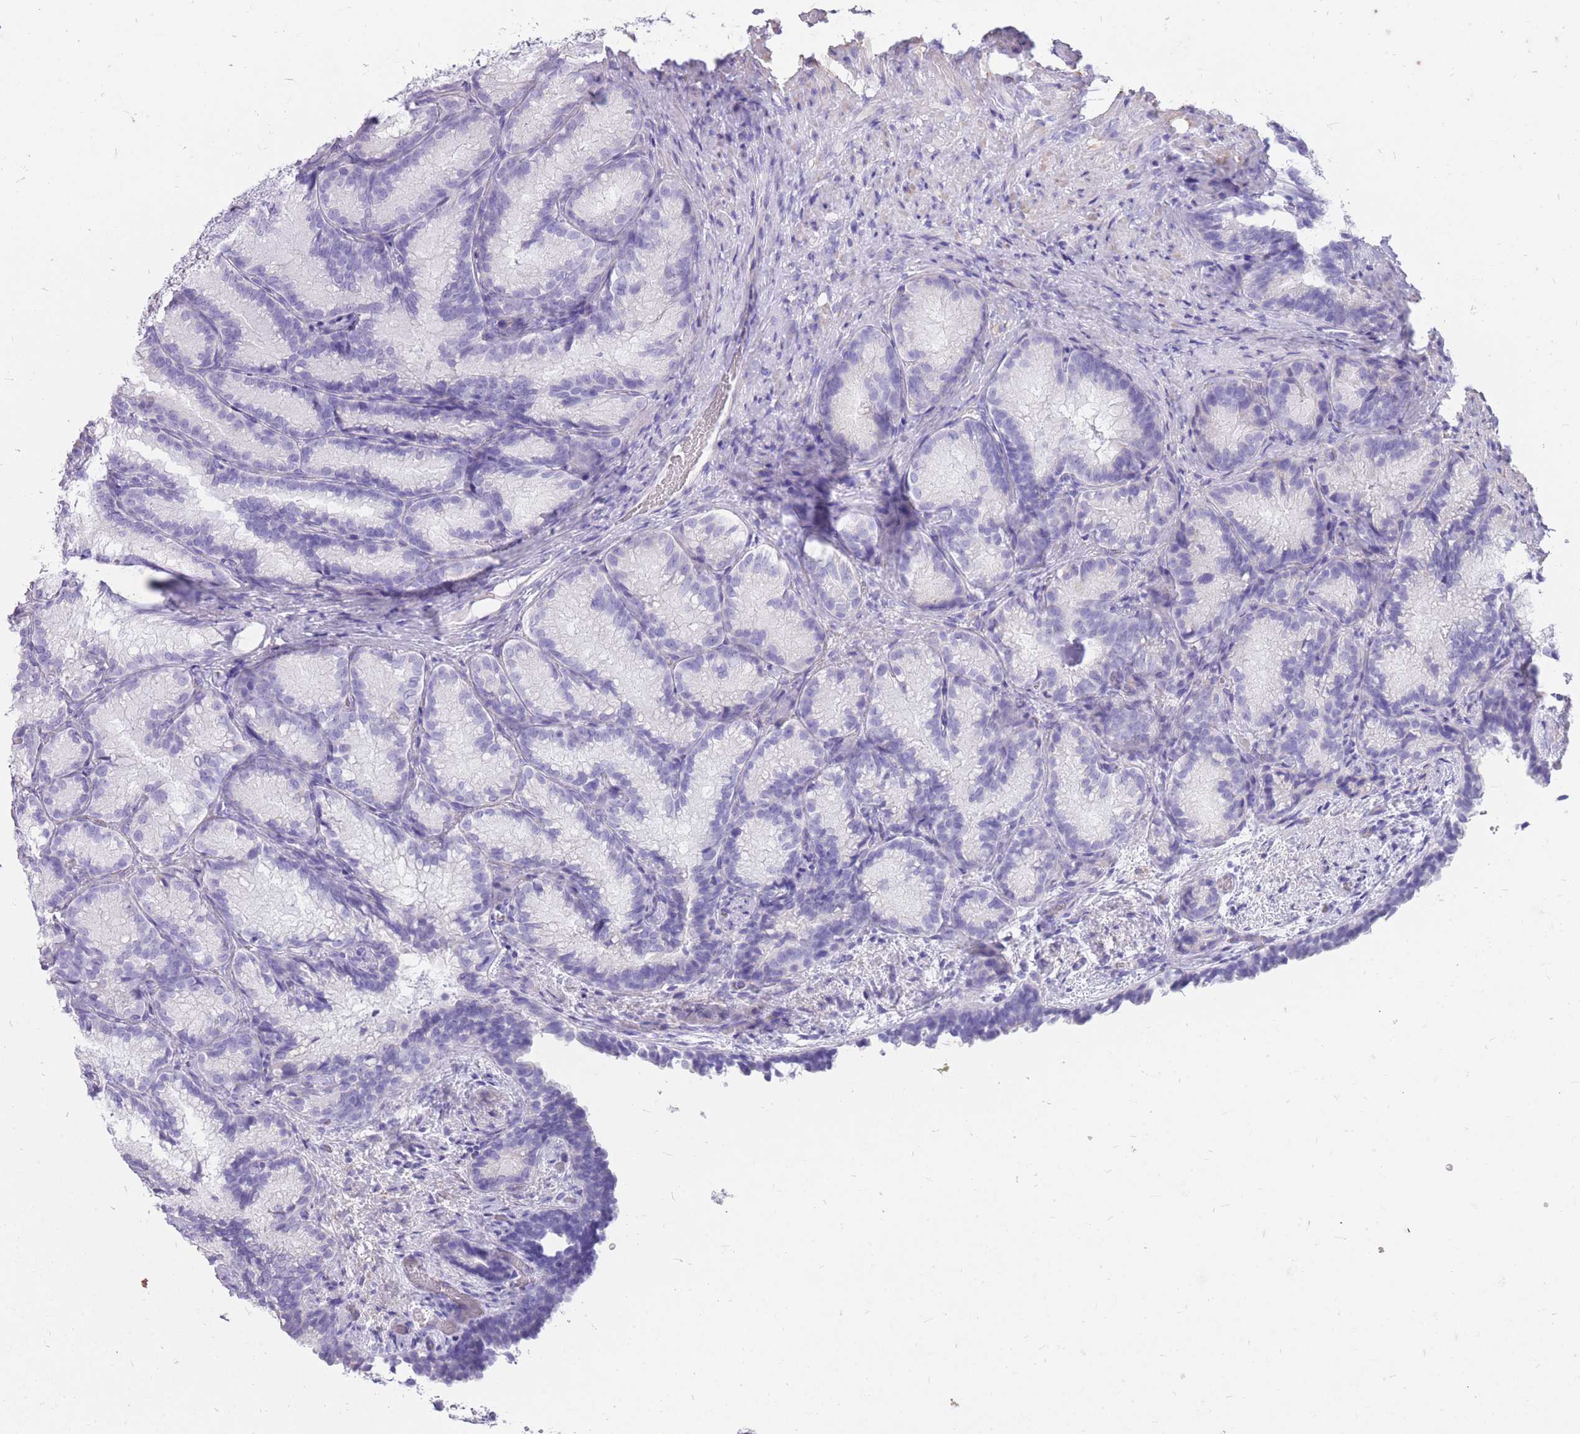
{"staining": {"intensity": "negative", "quantity": "none", "location": "none"}, "tissue": "seminal vesicle", "cell_type": "Glandular cells", "image_type": "normal", "snomed": [{"axis": "morphology", "description": "Normal tissue, NOS"}, {"axis": "topography", "description": "Seminal veicle"}], "caption": "Immunohistochemistry (IHC) histopathology image of benign seminal vesicle stained for a protein (brown), which demonstrates no expression in glandular cells.", "gene": "CYP21A2", "patient": {"sex": "male", "age": 58}}